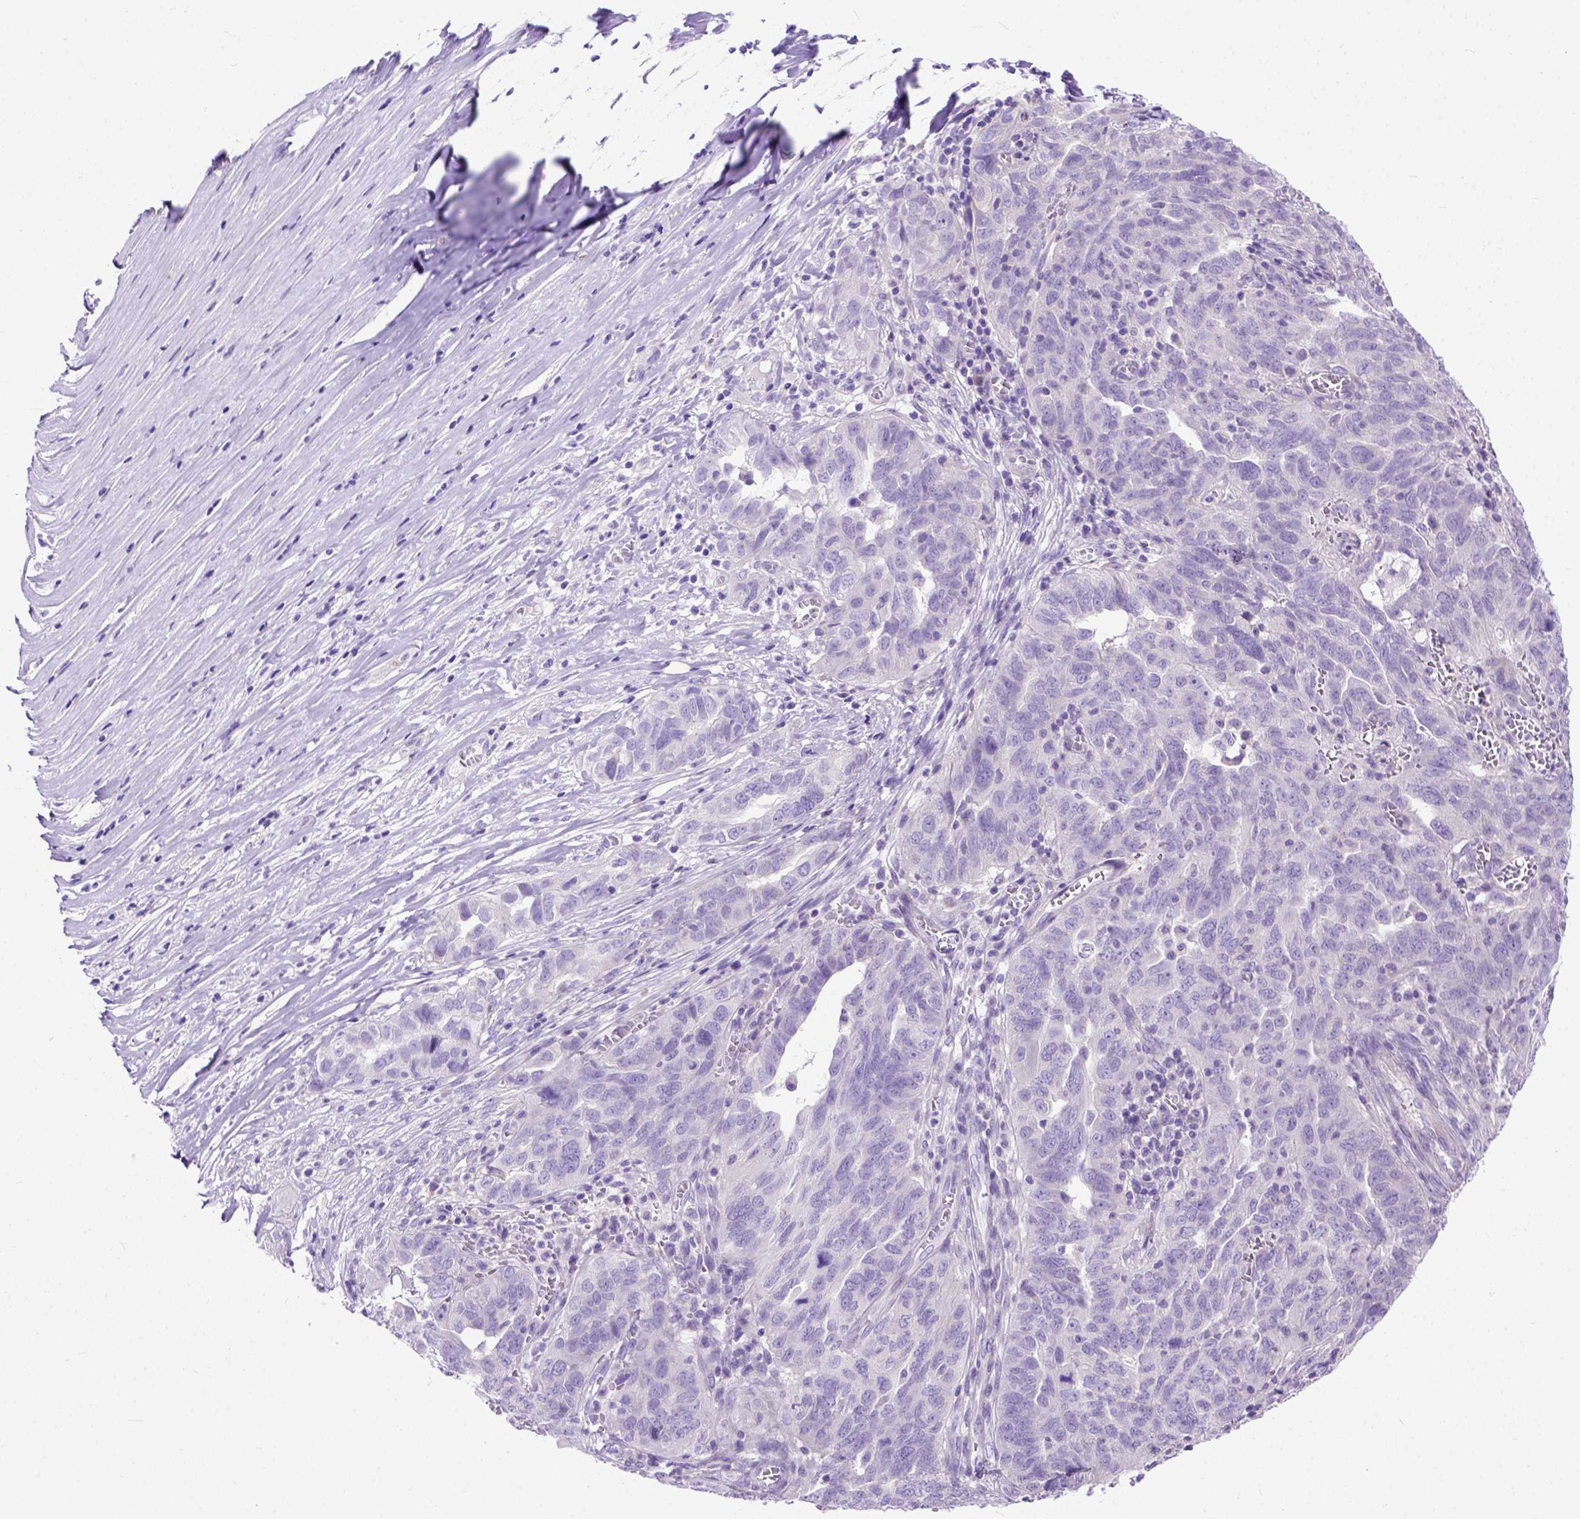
{"staining": {"intensity": "negative", "quantity": "none", "location": "none"}, "tissue": "ovarian cancer", "cell_type": "Tumor cells", "image_type": "cancer", "snomed": [{"axis": "morphology", "description": "Carcinoma, endometroid"}, {"axis": "topography", "description": "Soft tissue"}, {"axis": "topography", "description": "Ovary"}], "caption": "An image of human ovarian cancer (endometroid carcinoma) is negative for staining in tumor cells.", "gene": "ODAD3", "patient": {"sex": "female", "age": 52}}